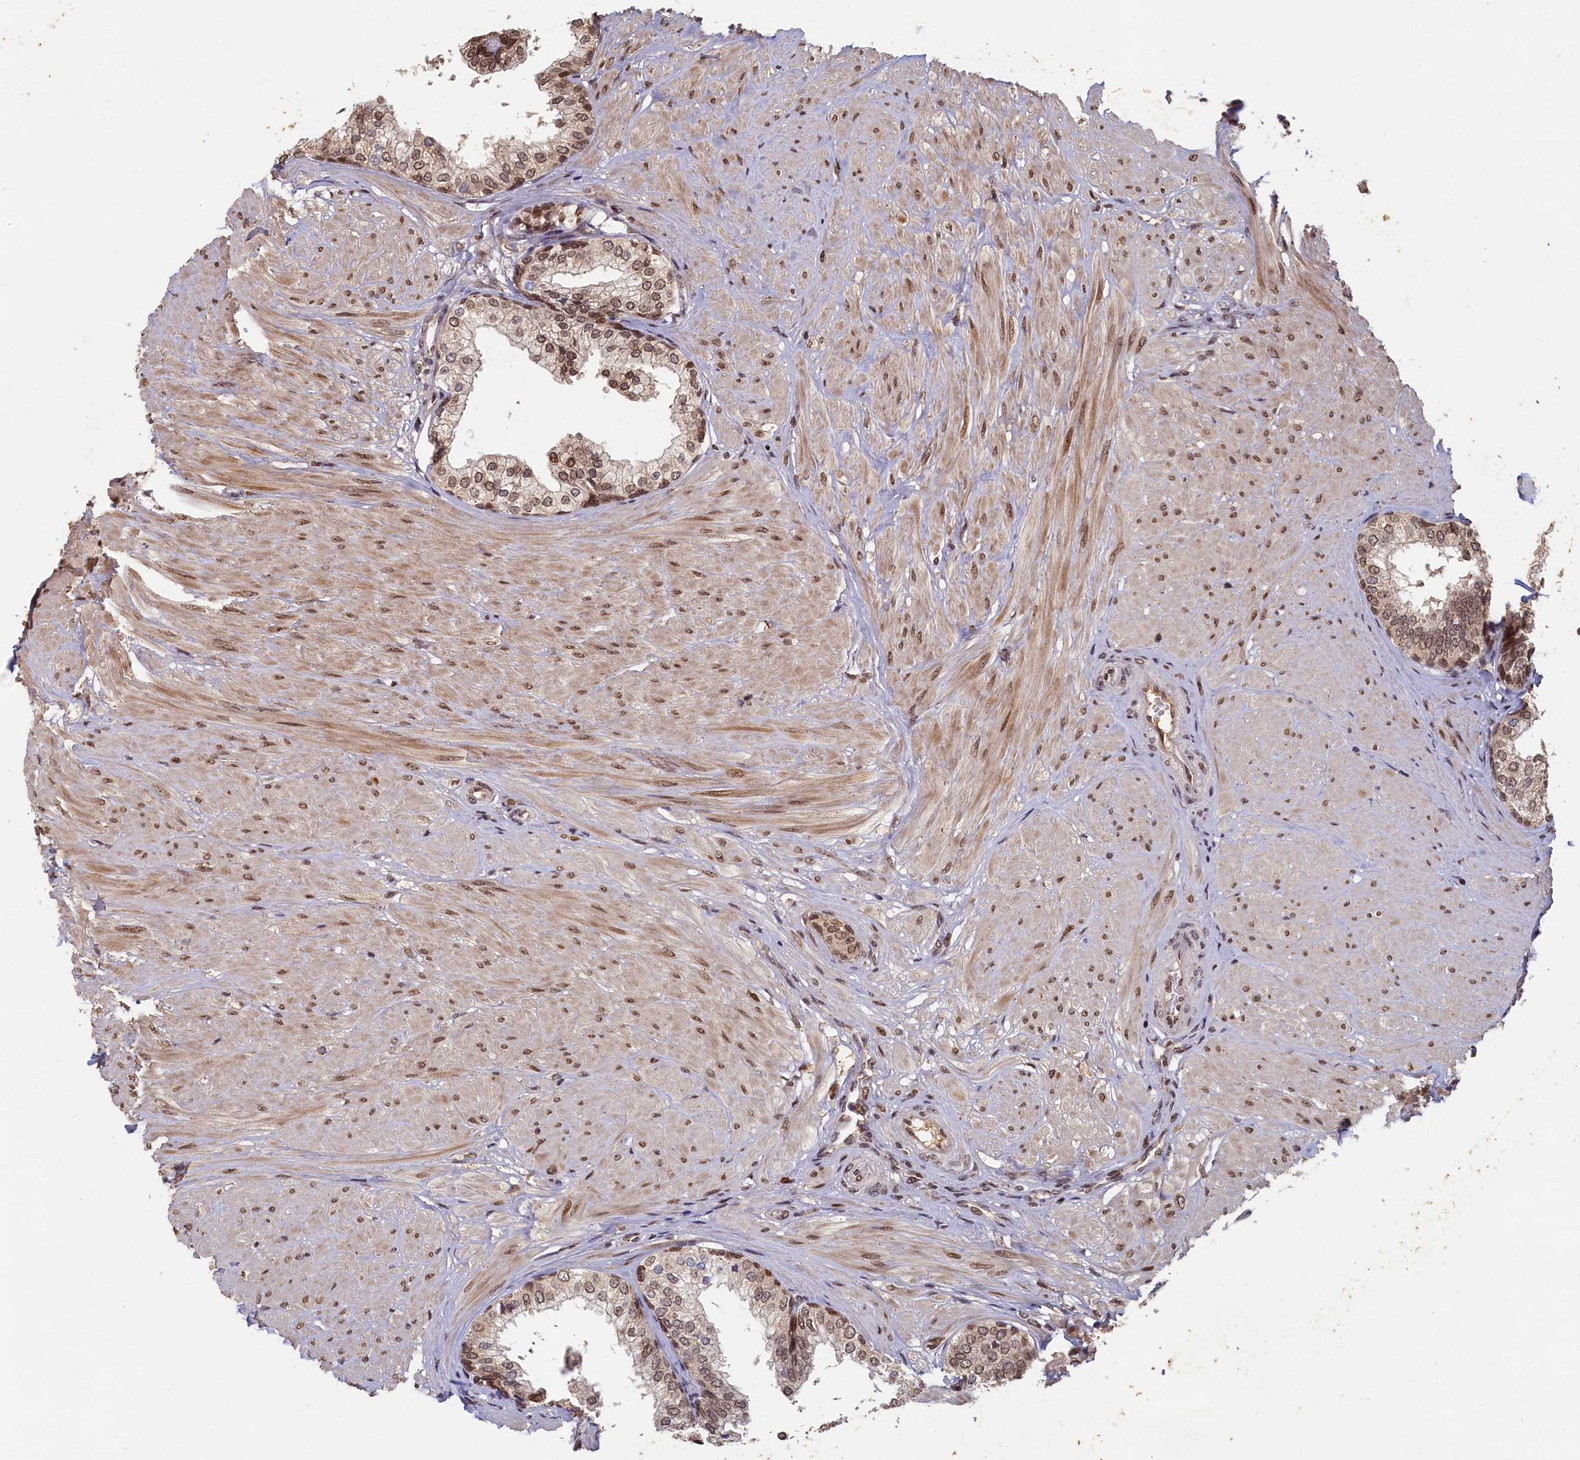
{"staining": {"intensity": "moderate", "quantity": ">75%", "location": "nuclear"}, "tissue": "prostate", "cell_type": "Glandular cells", "image_type": "normal", "snomed": [{"axis": "morphology", "description": "Normal tissue, NOS"}, {"axis": "topography", "description": "Prostate"}], "caption": "An immunohistochemistry histopathology image of normal tissue is shown. Protein staining in brown labels moderate nuclear positivity in prostate within glandular cells.", "gene": "CKAP2L", "patient": {"sex": "male", "age": 48}}